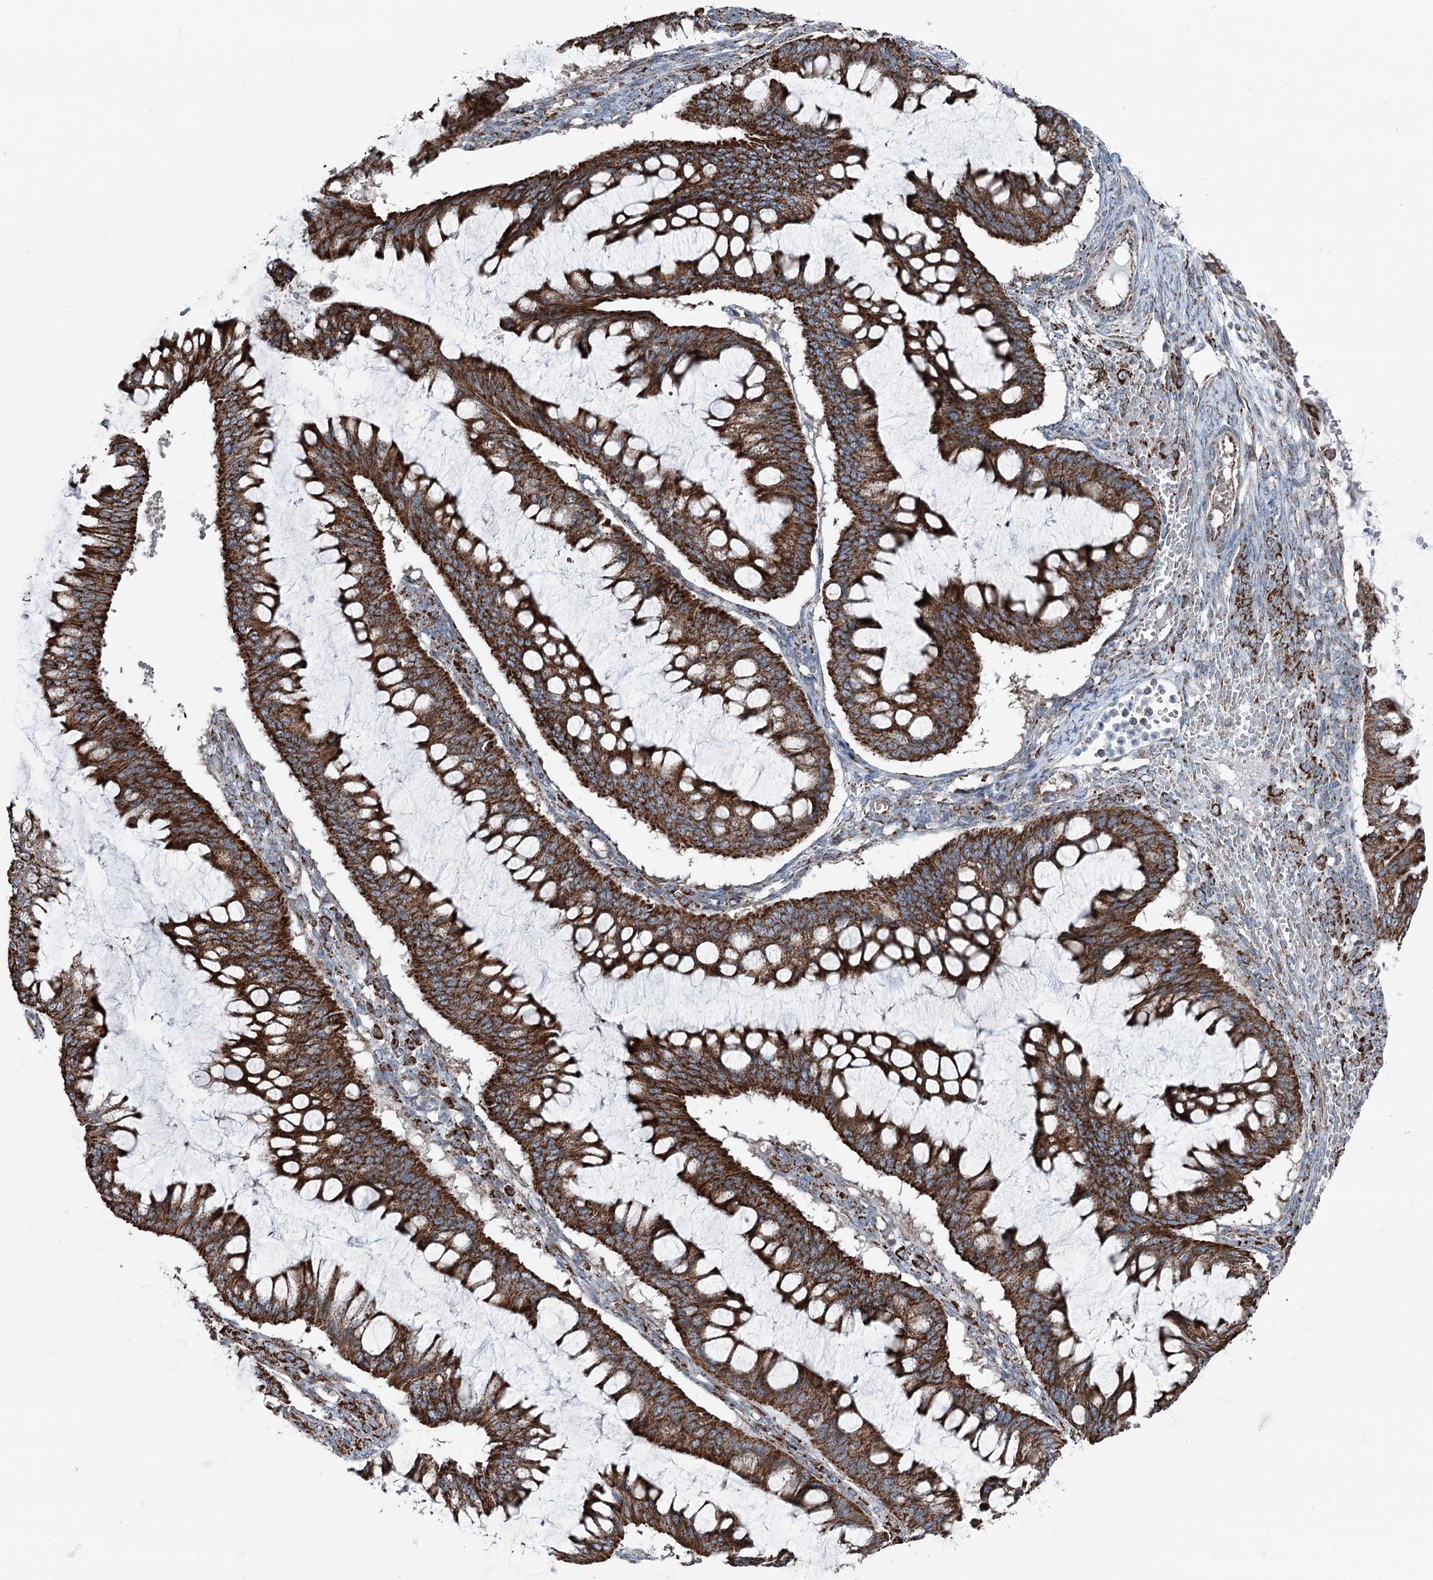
{"staining": {"intensity": "strong", "quantity": ">75%", "location": "cytoplasmic/membranous"}, "tissue": "ovarian cancer", "cell_type": "Tumor cells", "image_type": "cancer", "snomed": [{"axis": "morphology", "description": "Cystadenocarcinoma, mucinous, NOS"}, {"axis": "topography", "description": "Ovary"}], "caption": "Ovarian cancer was stained to show a protein in brown. There is high levels of strong cytoplasmic/membranous positivity in approximately >75% of tumor cells.", "gene": "UCN3", "patient": {"sex": "female", "age": 73}}